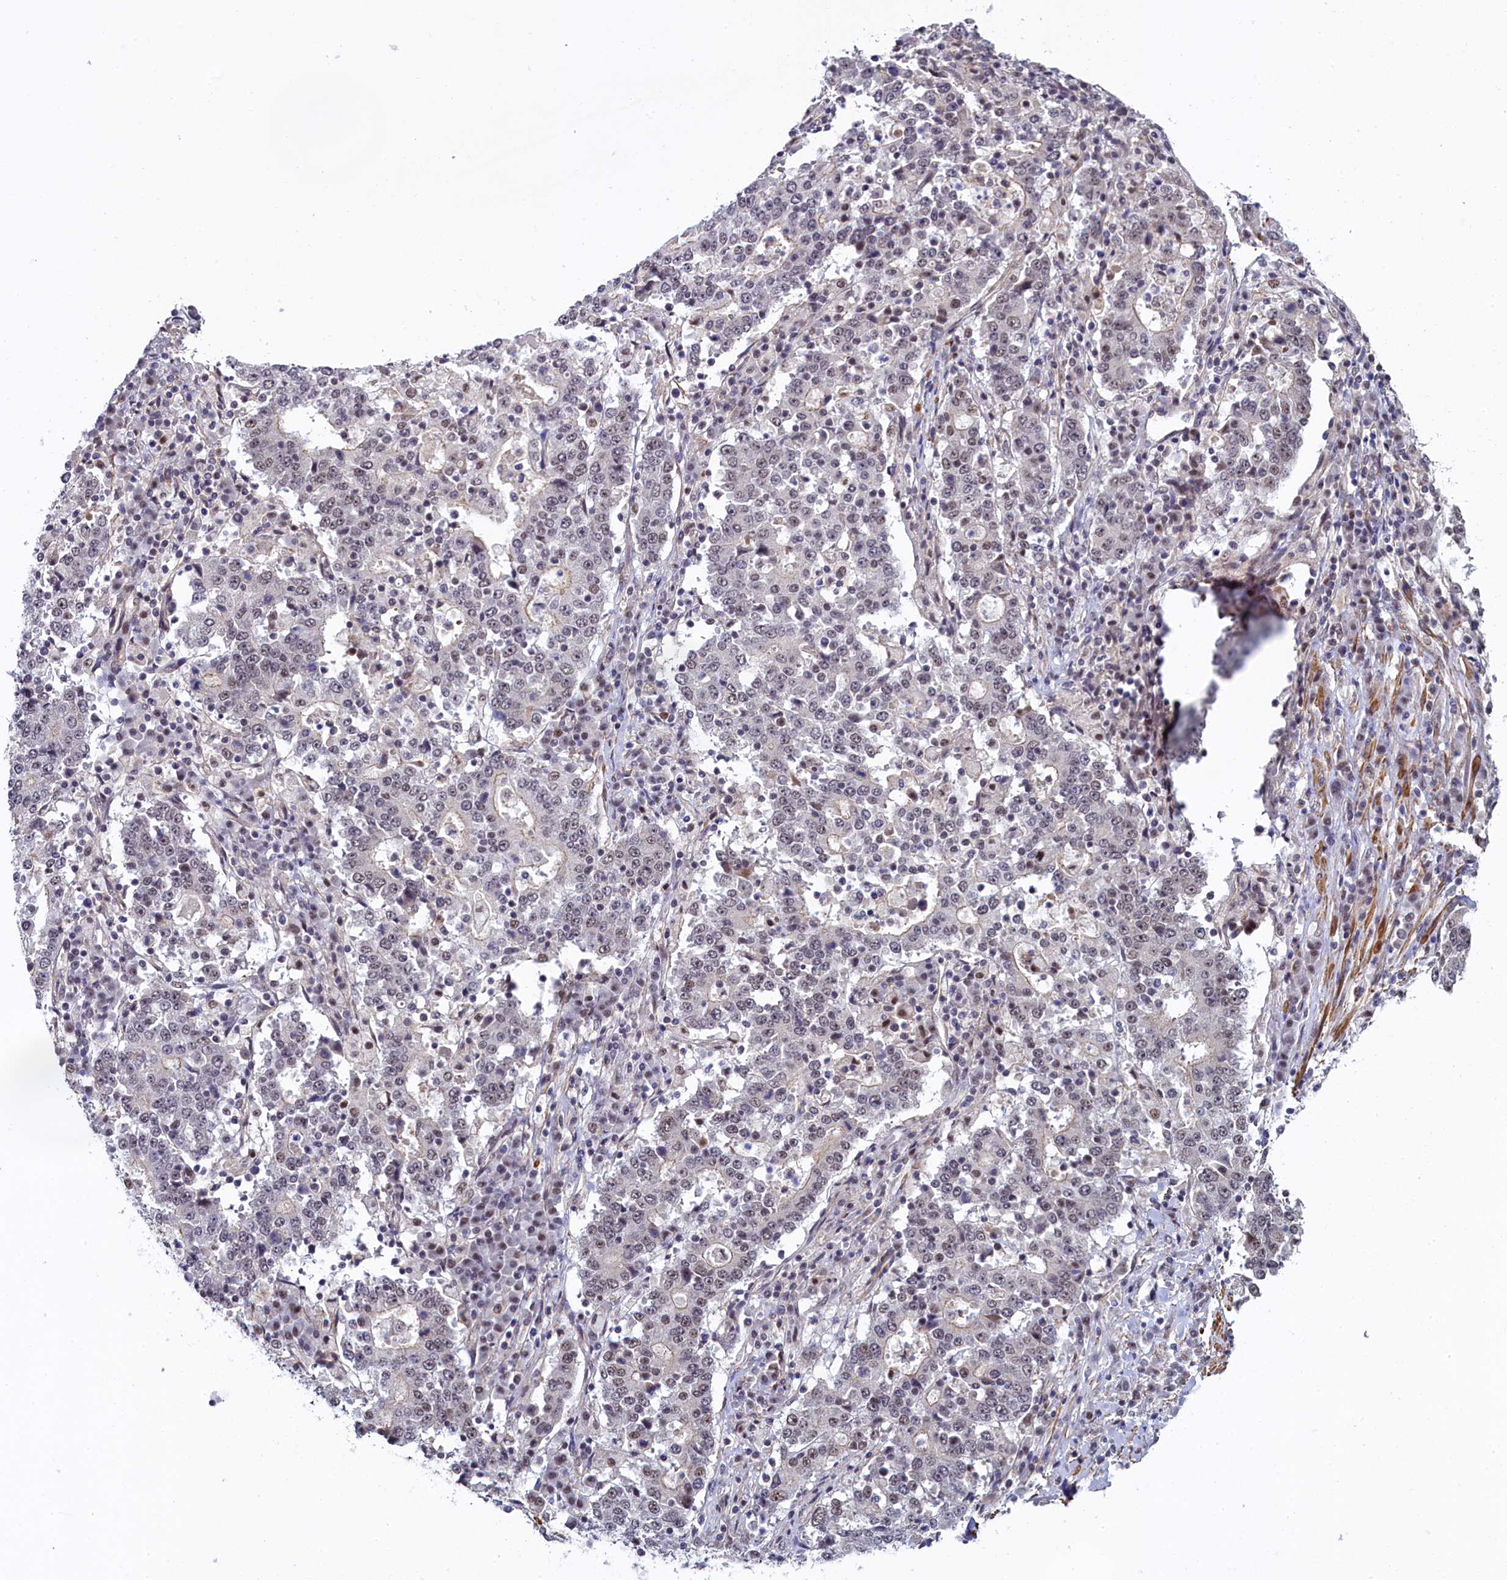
{"staining": {"intensity": "weak", "quantity": "<25%", "location": "nuclear"}, "tissue": "stomach cancer", "cell_type": "Tumor cells", "image_type": "cancer", "snomed": [{"axis": "morphology", "description": "Adenocarcinoma, NOS"}, {"axis": "topography", "description": "Stomach"}], "caption": "This is a histopathology image of immunohistochemistry staining of stomach cancer (adenocarcinoma), which shows no expression in tumor cells.", "gene": "INTS14", "patient": {"sex": "male", "age": 59}}